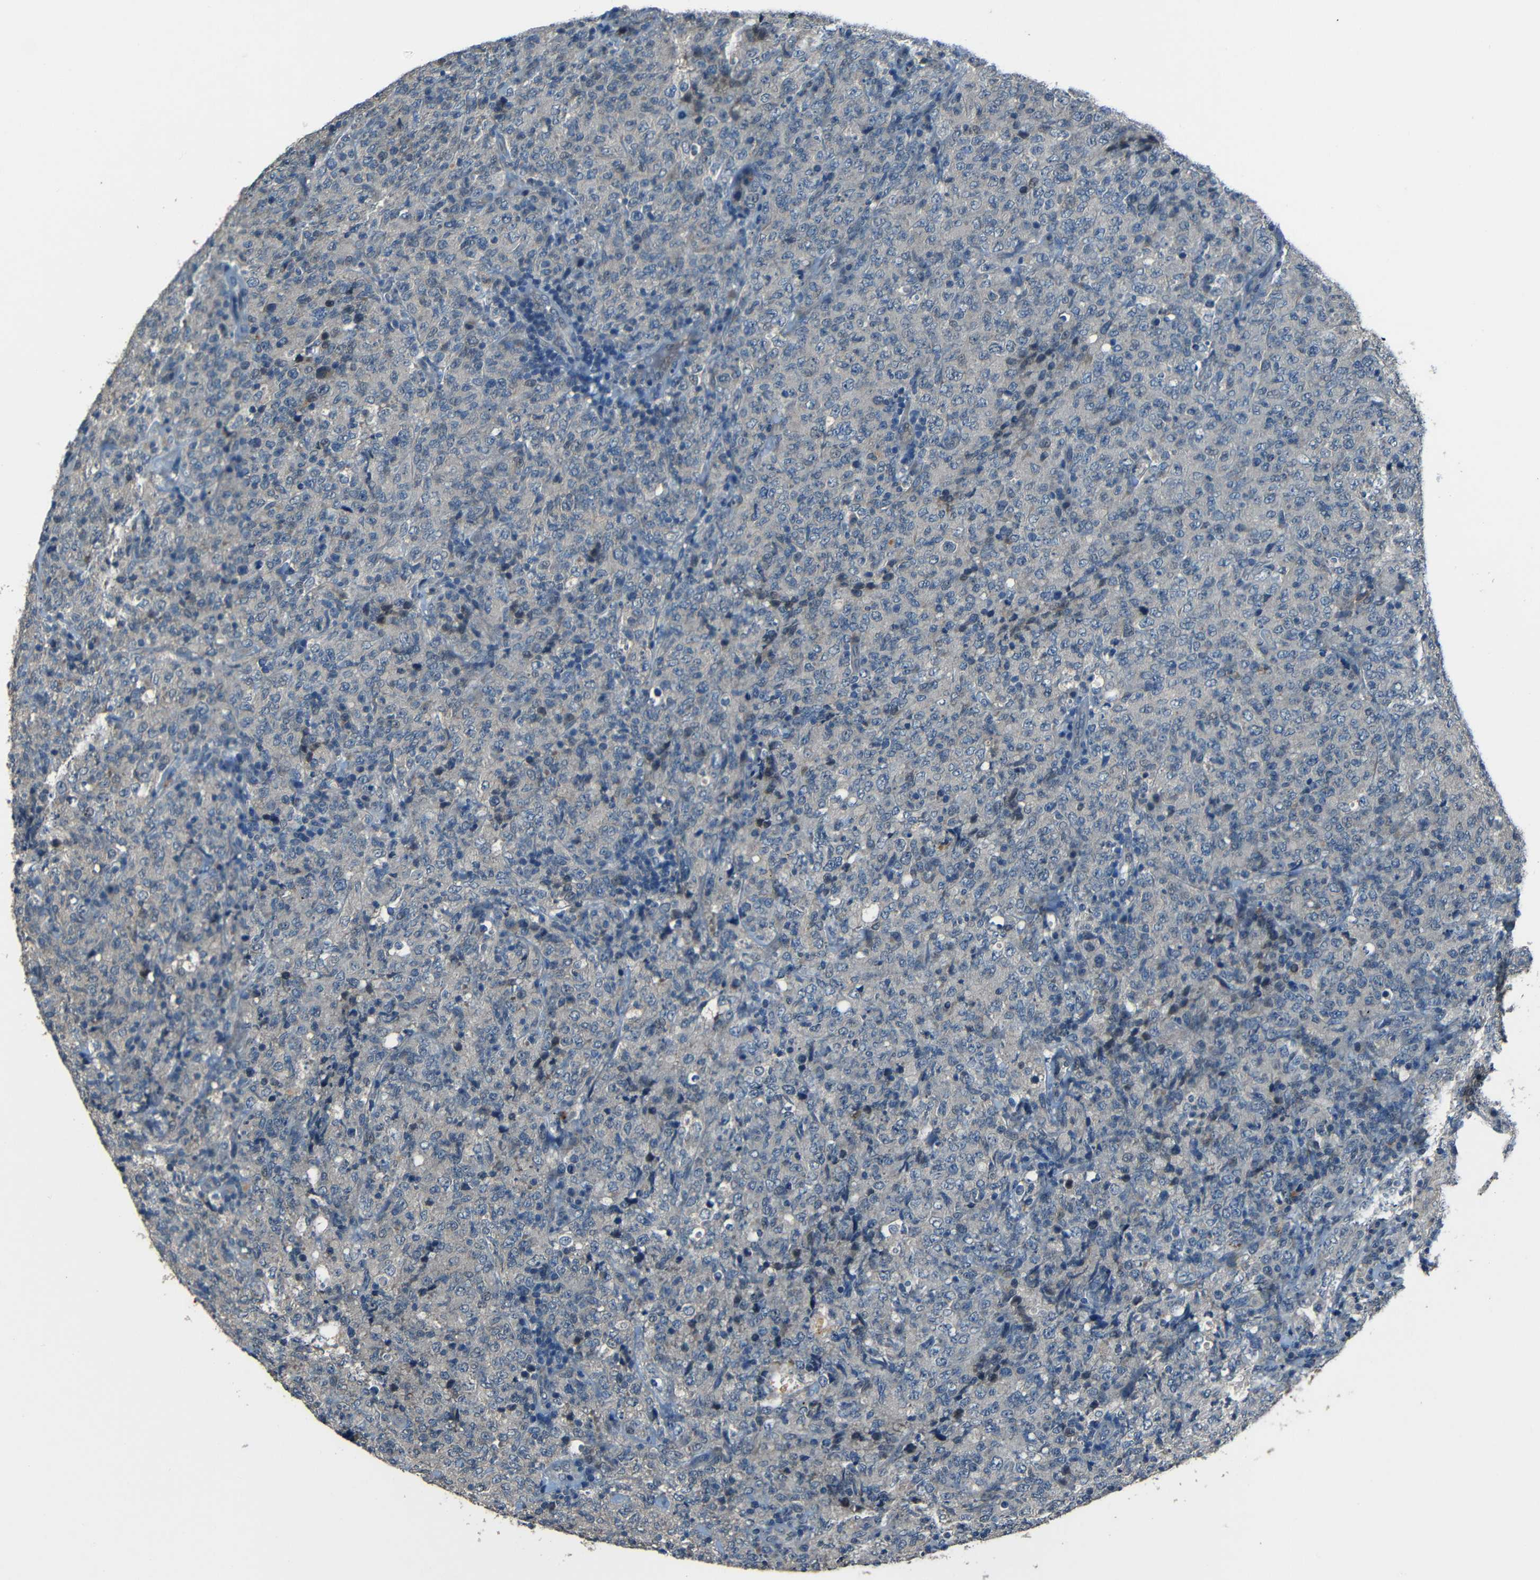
{"staining": {"intensity": "negative", "quantity": "none", "location": "none"}, "tissue": "lymphoma", "cell_type": "Tumor cells", "image_type": "cancer", "snomed": [{"axis": "morphology", "description": "Malignant lymphoma, non-Hodgkin's type, High grade"}, {"axis": "topography", "description": "Tonsil"}], "caption": "Immunohistochemistry histopathology image of neoplastic tissue: lymphoma stained with DAB displays no significant protein expression in tumor cells.", "gene": "SLA", "patient": {"sex": "female", "age": 36}}